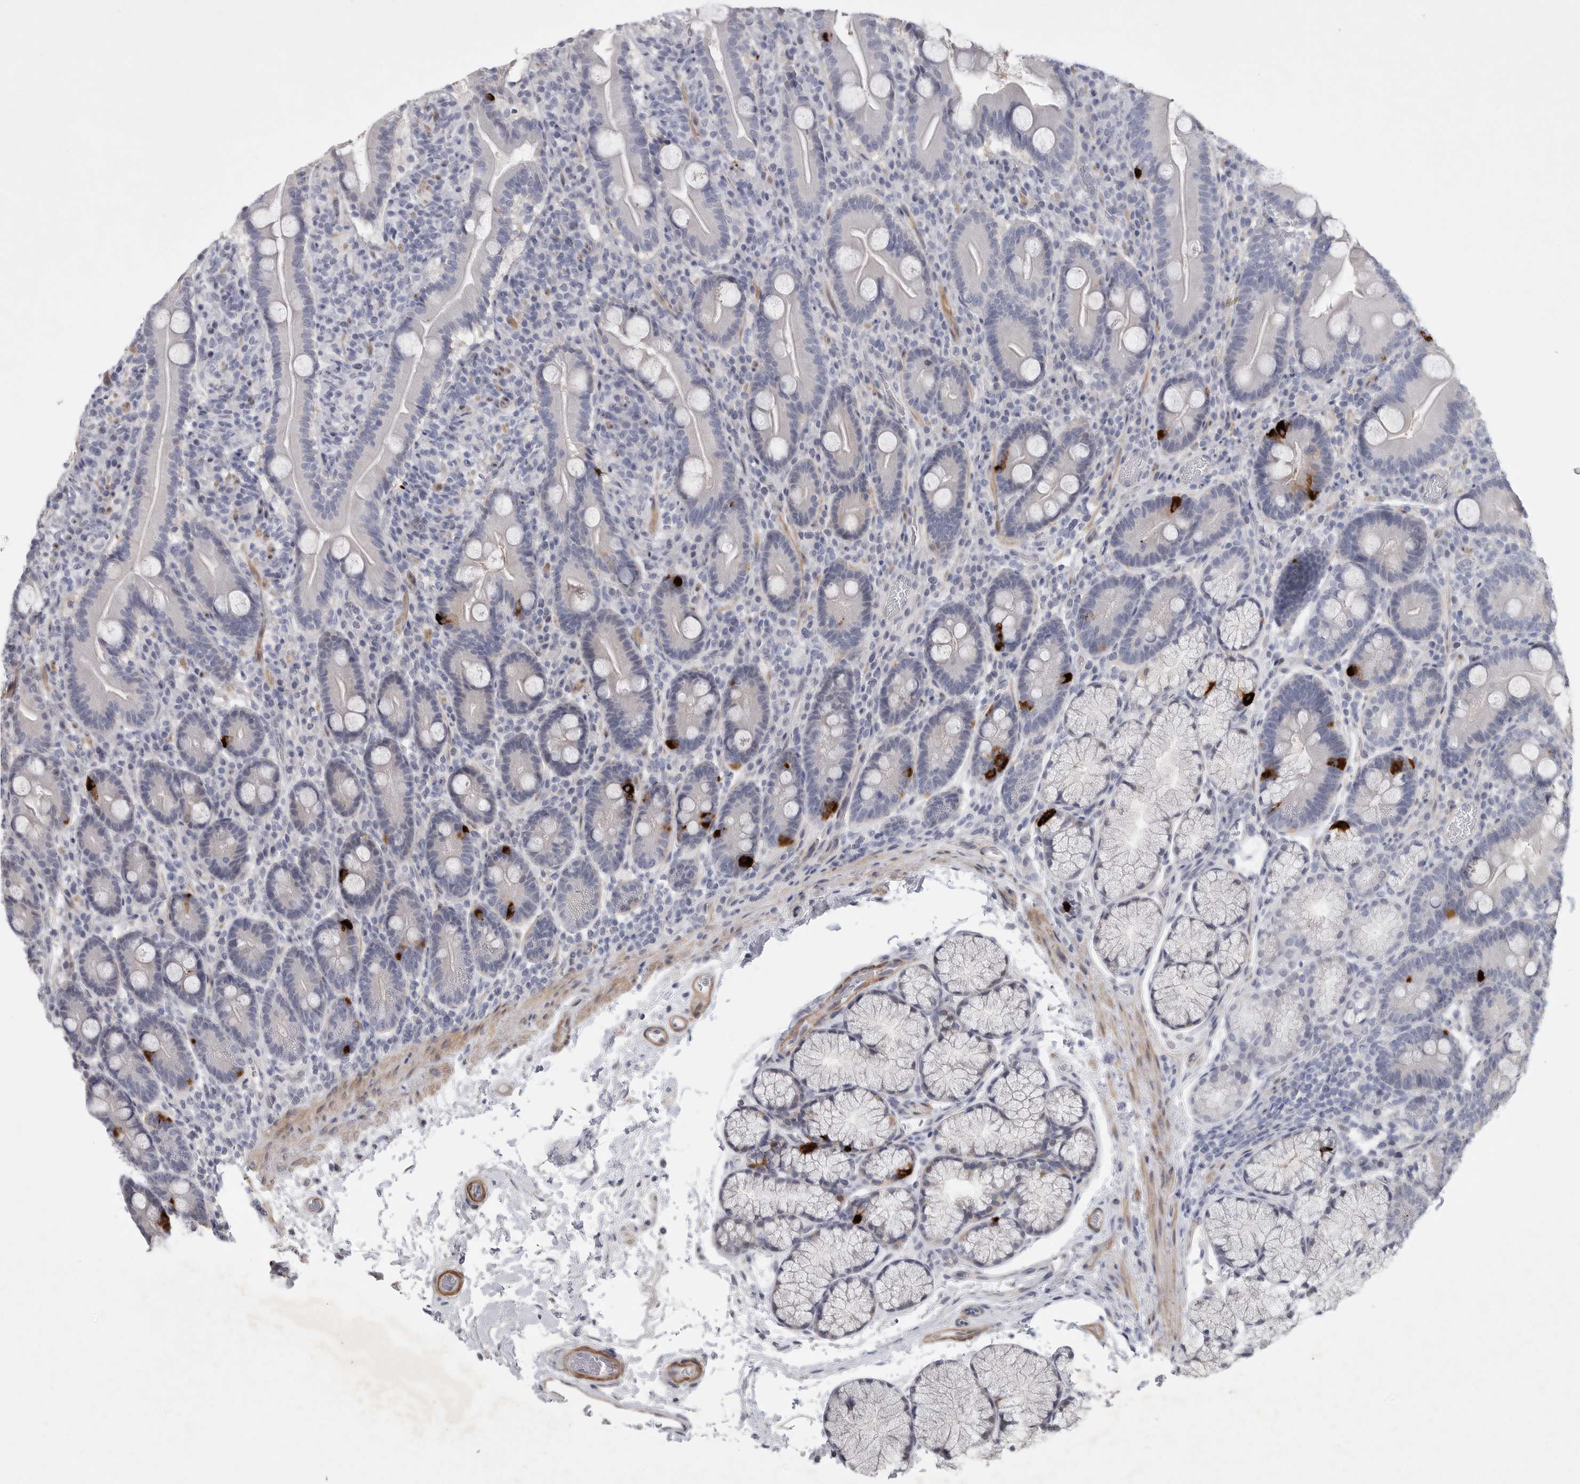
{"staining": {"intensity": "strong", "quantity": "<25%", "location": "cytoplasmic/membranous"}, "tissue": "duodenum", "cell_type": "Glandular cells", "image_type": "normal", "snomed": [{"axis": "morphology", "description": "Normal tissue, NOS"}, {"axis": "topography", "description": "Duodenum"}], "caption": "Immunohistochemical staining of unremarkable human duodenum displays medium levels of strong cytoplasmic/membranous expression in about <25% of glandular cells.", "gene": "TNR", "patient": {"sex": "male", "age": 35}}